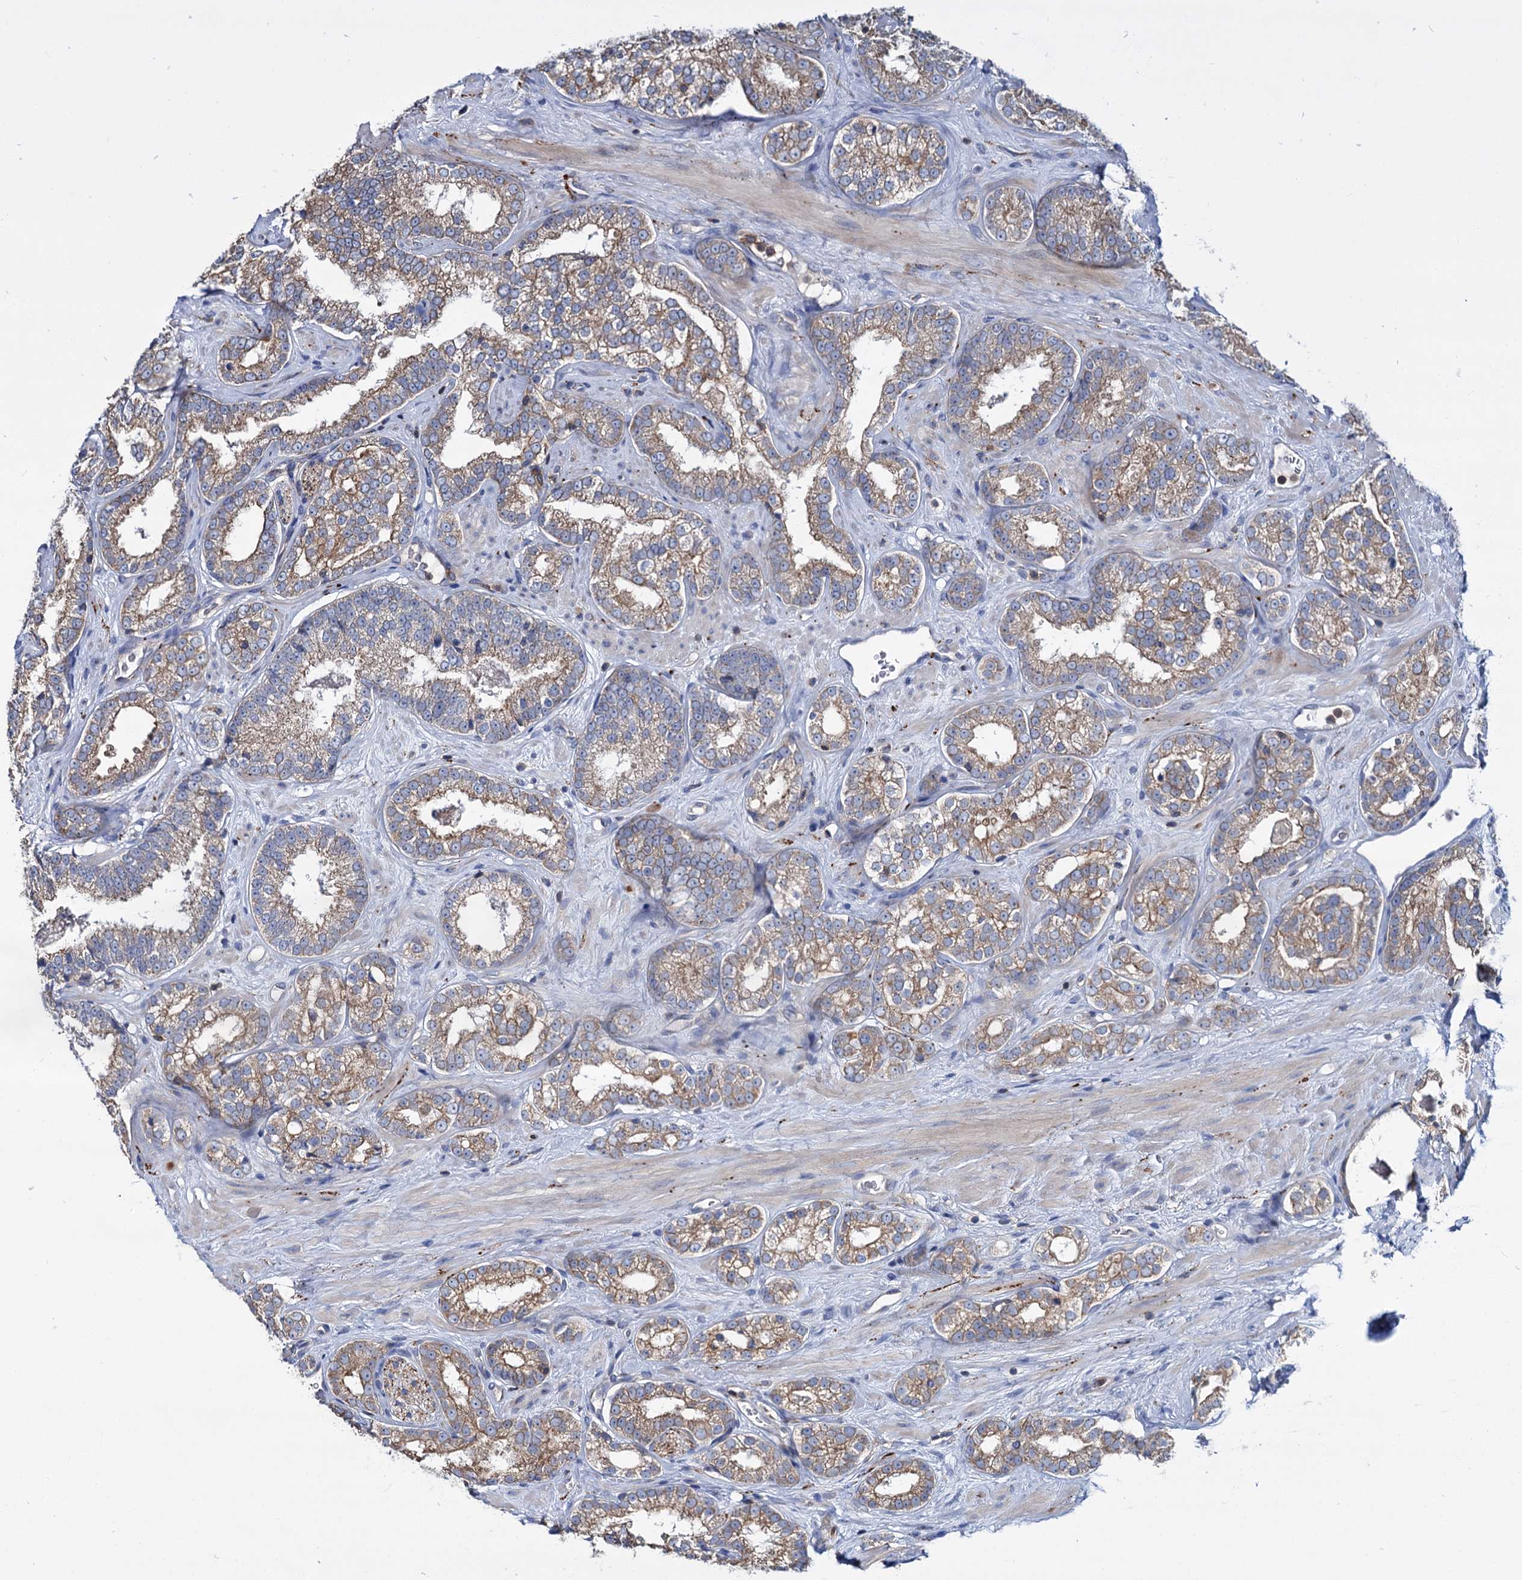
{"staining": {"intensity": "moderate", "quantity": "25%-75%", "location": "cytoplasmic/membranous"}, "tissue": "prostate cancer", "cell_type": "Tumor cells", "image_type": "cancer", "snomed": [{"axis": "morphology", "description": "Normal tissue, NOS"}, {"axis": "morphology", "description": "Adenocarcinoma, High grade"}, {"axis": "topography", "description": "Prostate"}], "caption": "The micrograph displays staining of adenocarcinoma (high-grade) (prostate), revealing moderate cytoplasmic/membranous protein staining (brown color) within tumor cells.", "gene": "UBASH3B", "patient": {"sex": "male", "age": 83}}